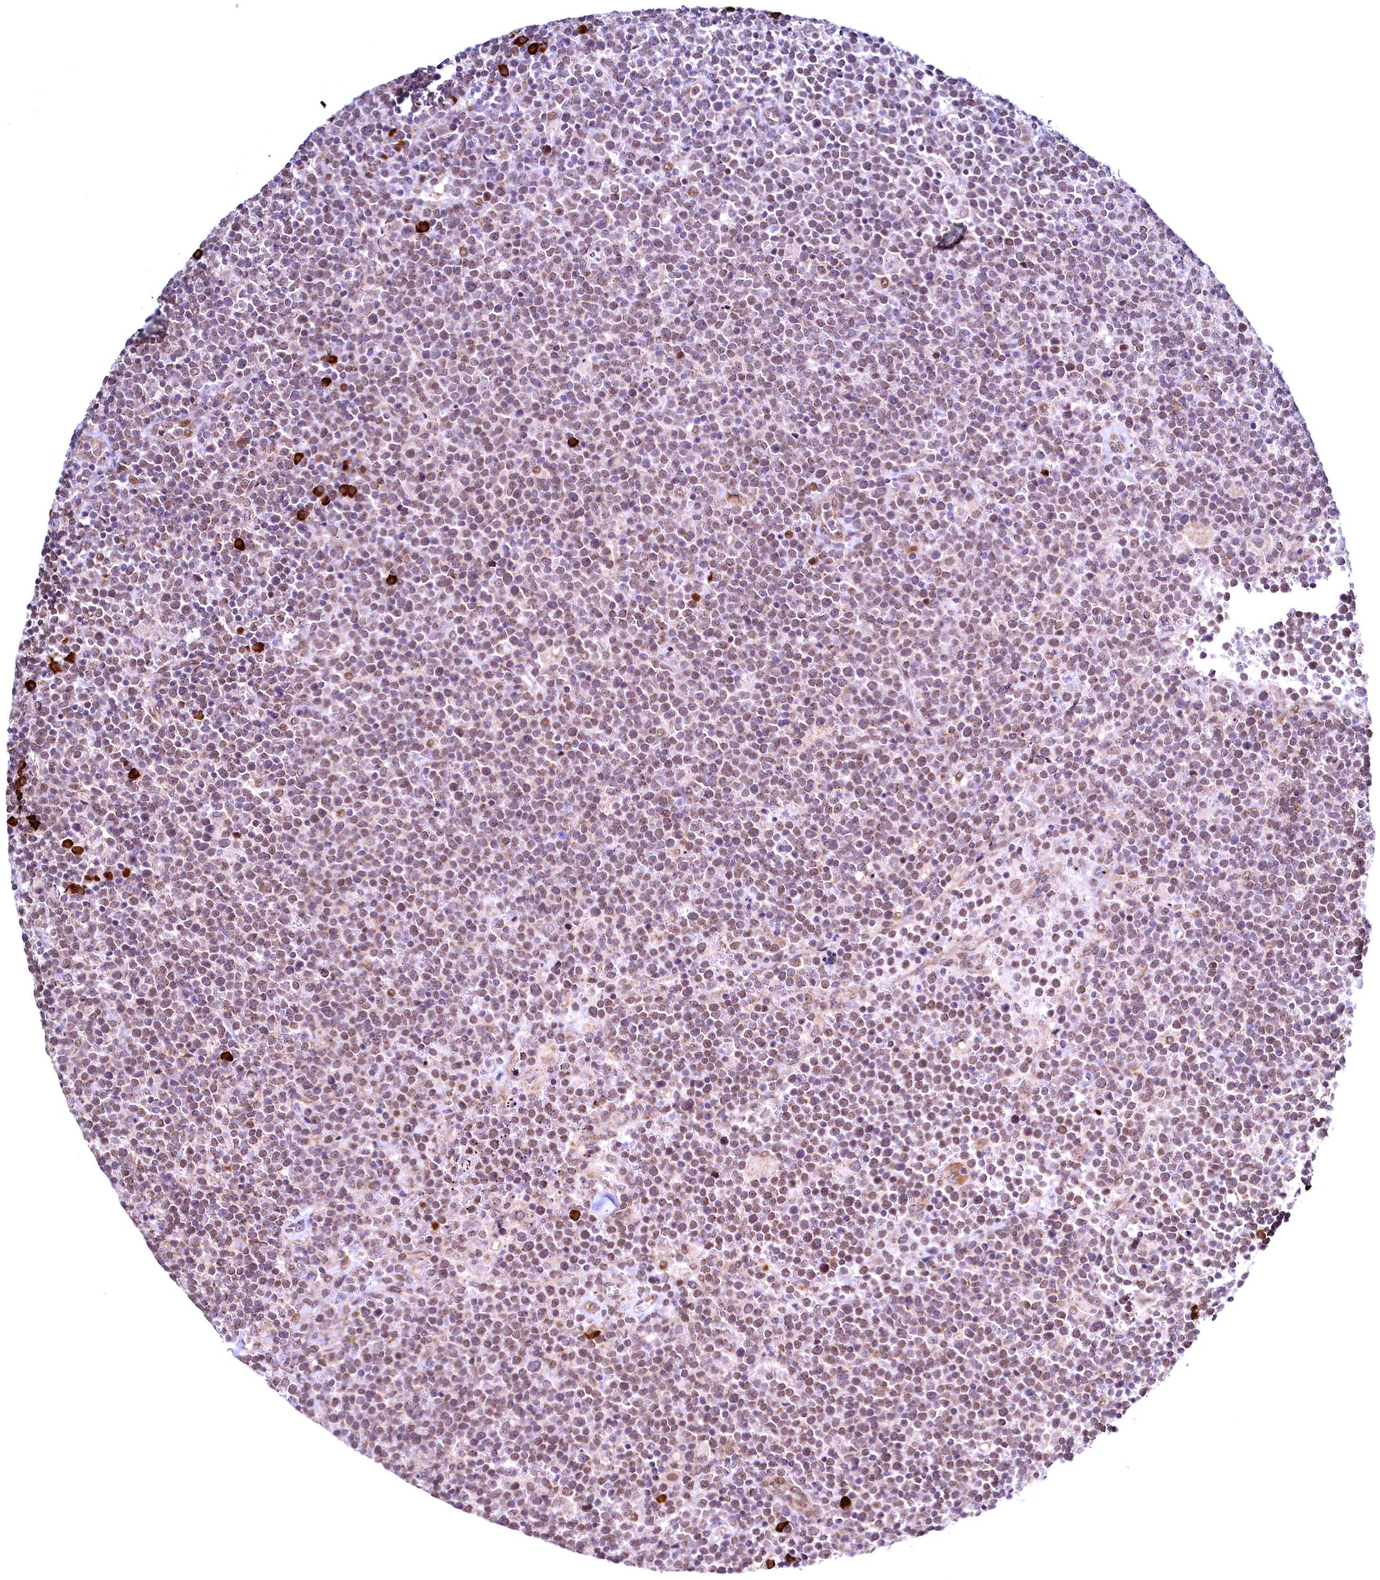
{"staining": {"intensity": "weak", "quantity": "25%-75%", "location": "cytoplasmic/membranous"}, "tissue": "lymphoma", "cell_type": "Tumor cells", "image_type": "cancer", "snomed": [{"axis": "morphology", "description": "Malignant lymphoma, non-Hodgkin's type, High grade"}, {"axis": "topography", "description": "Lymph node"}], "caption": "Immunohistochemistry of malignant lymphoma, non-Hodgkin's type (high-grade) exhibits low levels of weak cytoplasmic/membranous staining in approximately 25%-75% of tumor cells.", "gene": "RBFA", "patient": {"sex": "male", "age": 61}}